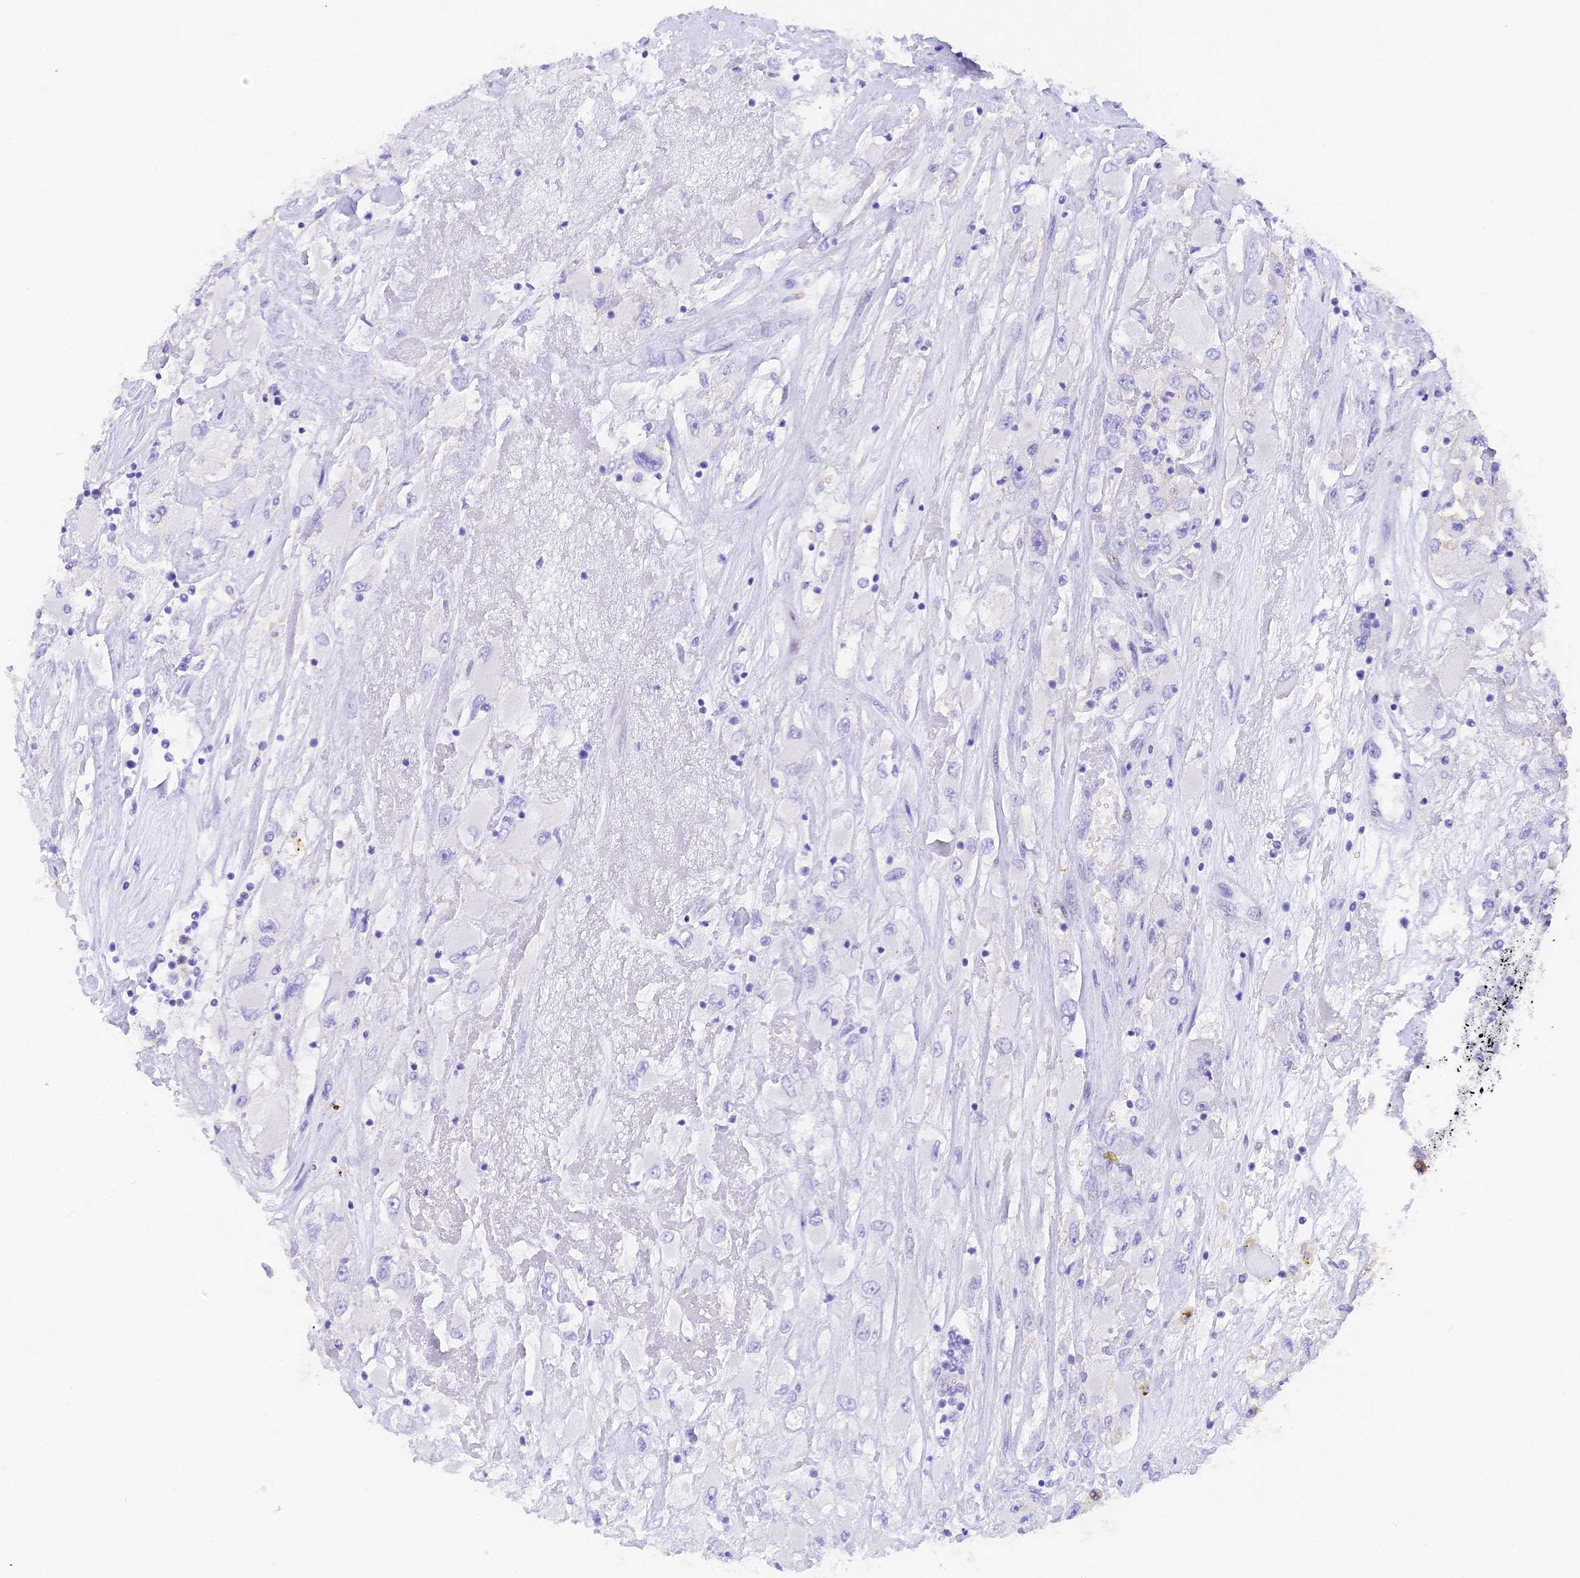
{"staining": {"intensity": "negative", "quantity": "none", "location": "none"}, "tissue": "renal cancer", "cell_type": "Tumor cells", "image_type": "cancer", "snomed": [{"axis": "morphology", "description": "Adenocarcinoma, NOS"}, {"axis": "topography", "description": "Kidney"}], "caption": "Human renal adenocarcinoma stained for a protein using IHC shows no staining in tumor cells.", "gene": "COL6A5", "patient": {"sex": "female", "age": 52}}